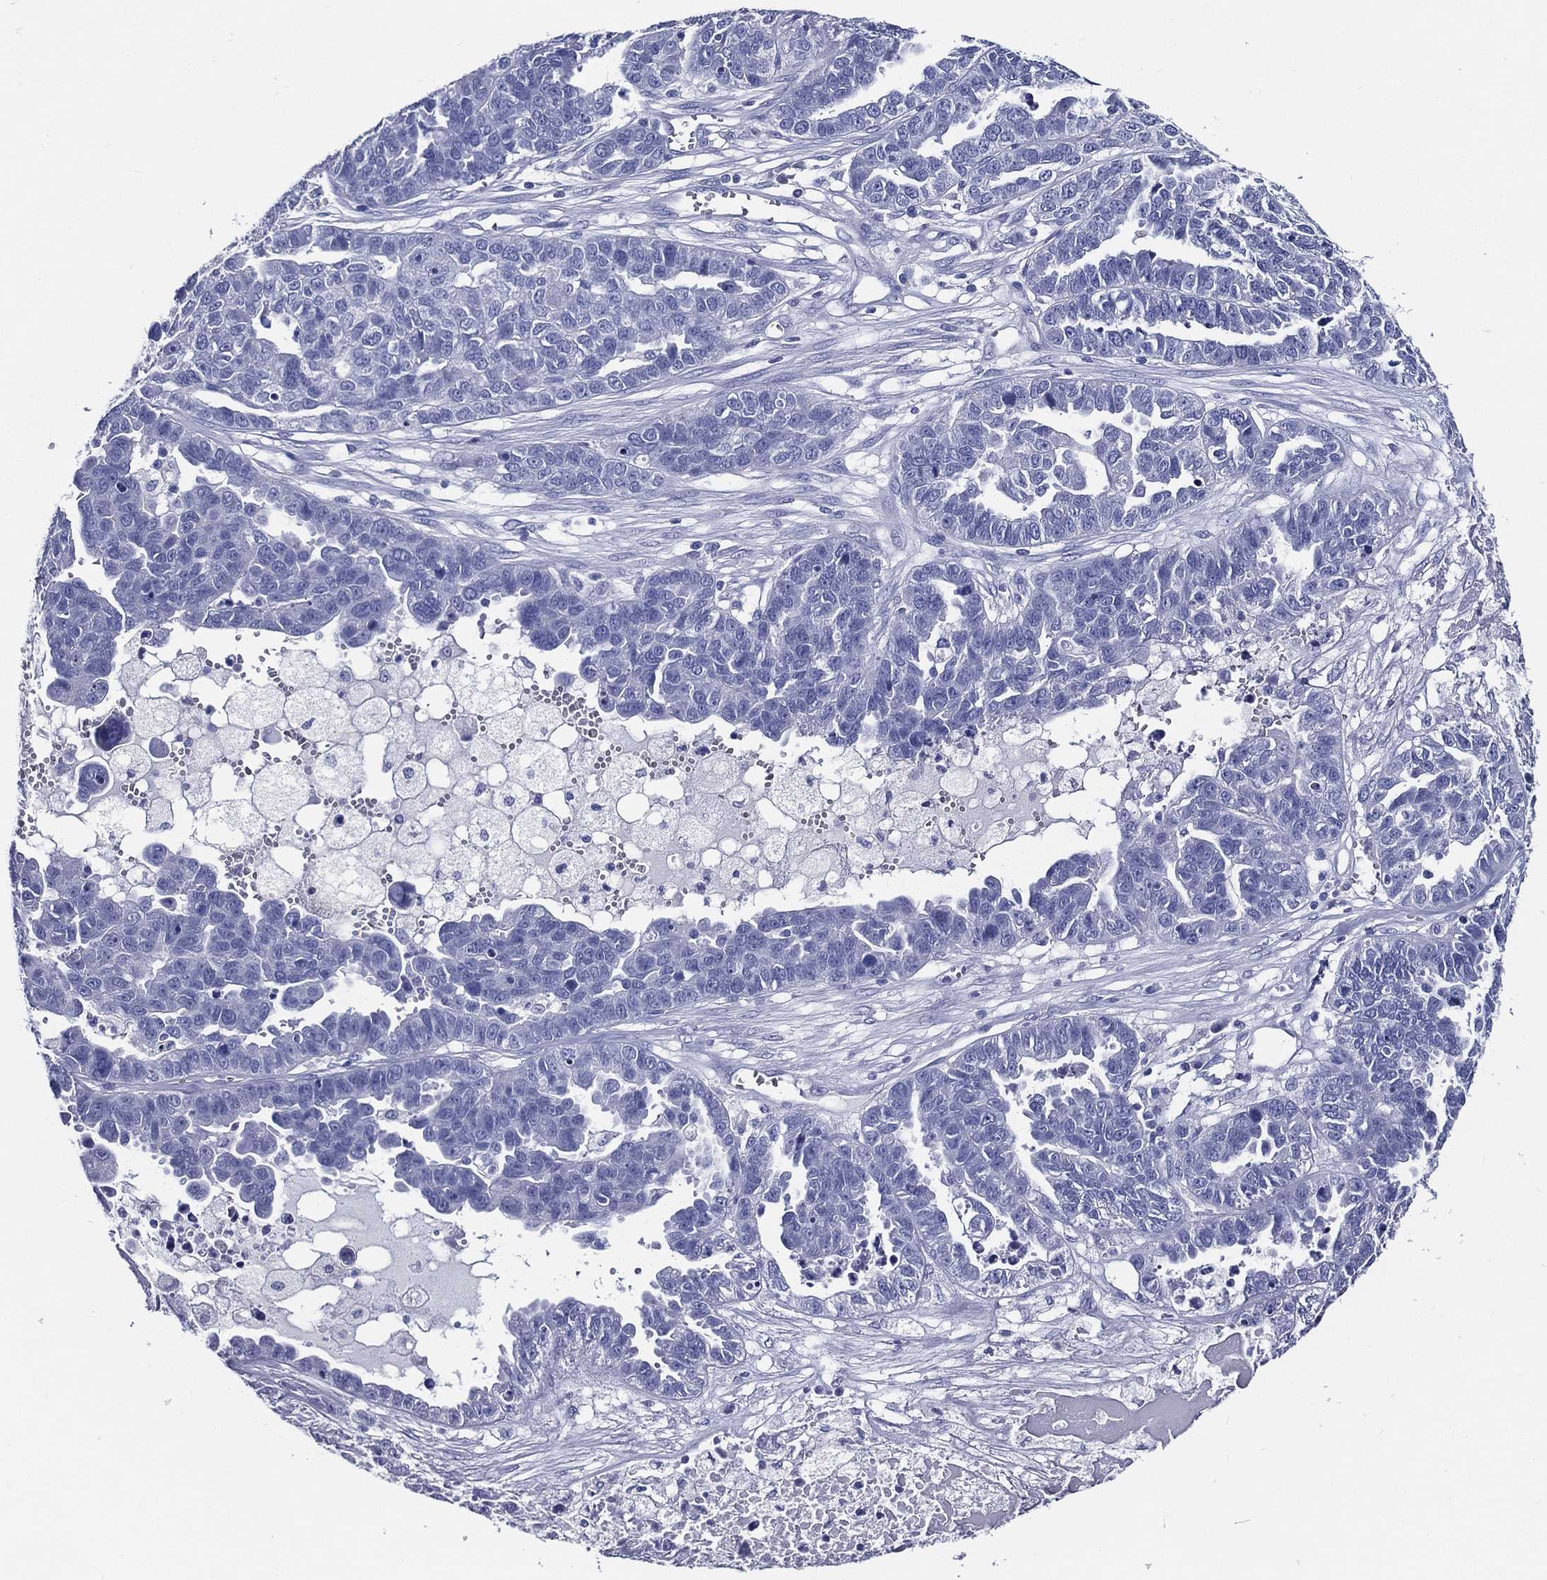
{"staining": {"intensity": "negative", "quantity": "none", "location": "none"}, "tissue": "ovarian cancer", "cell_type": "Tumor cells", "image_type": "cancer", "snomed": [{"axis": "morphology", "description": "Cystadenocarcinoma, serous, NOS"}, {"axis": "topography", "description": "Ovary"}], "caption": "Serous cystadenocarcinoma (ovarian) was stained to show a protein in brown. There is no significant expression in tumor cells. The staining is performed using DAB brown chromogen with nuclei counter-stained in using hematoxylin.", "gene": "ACE2", "patient": {"sex": "female", "age": 87}}